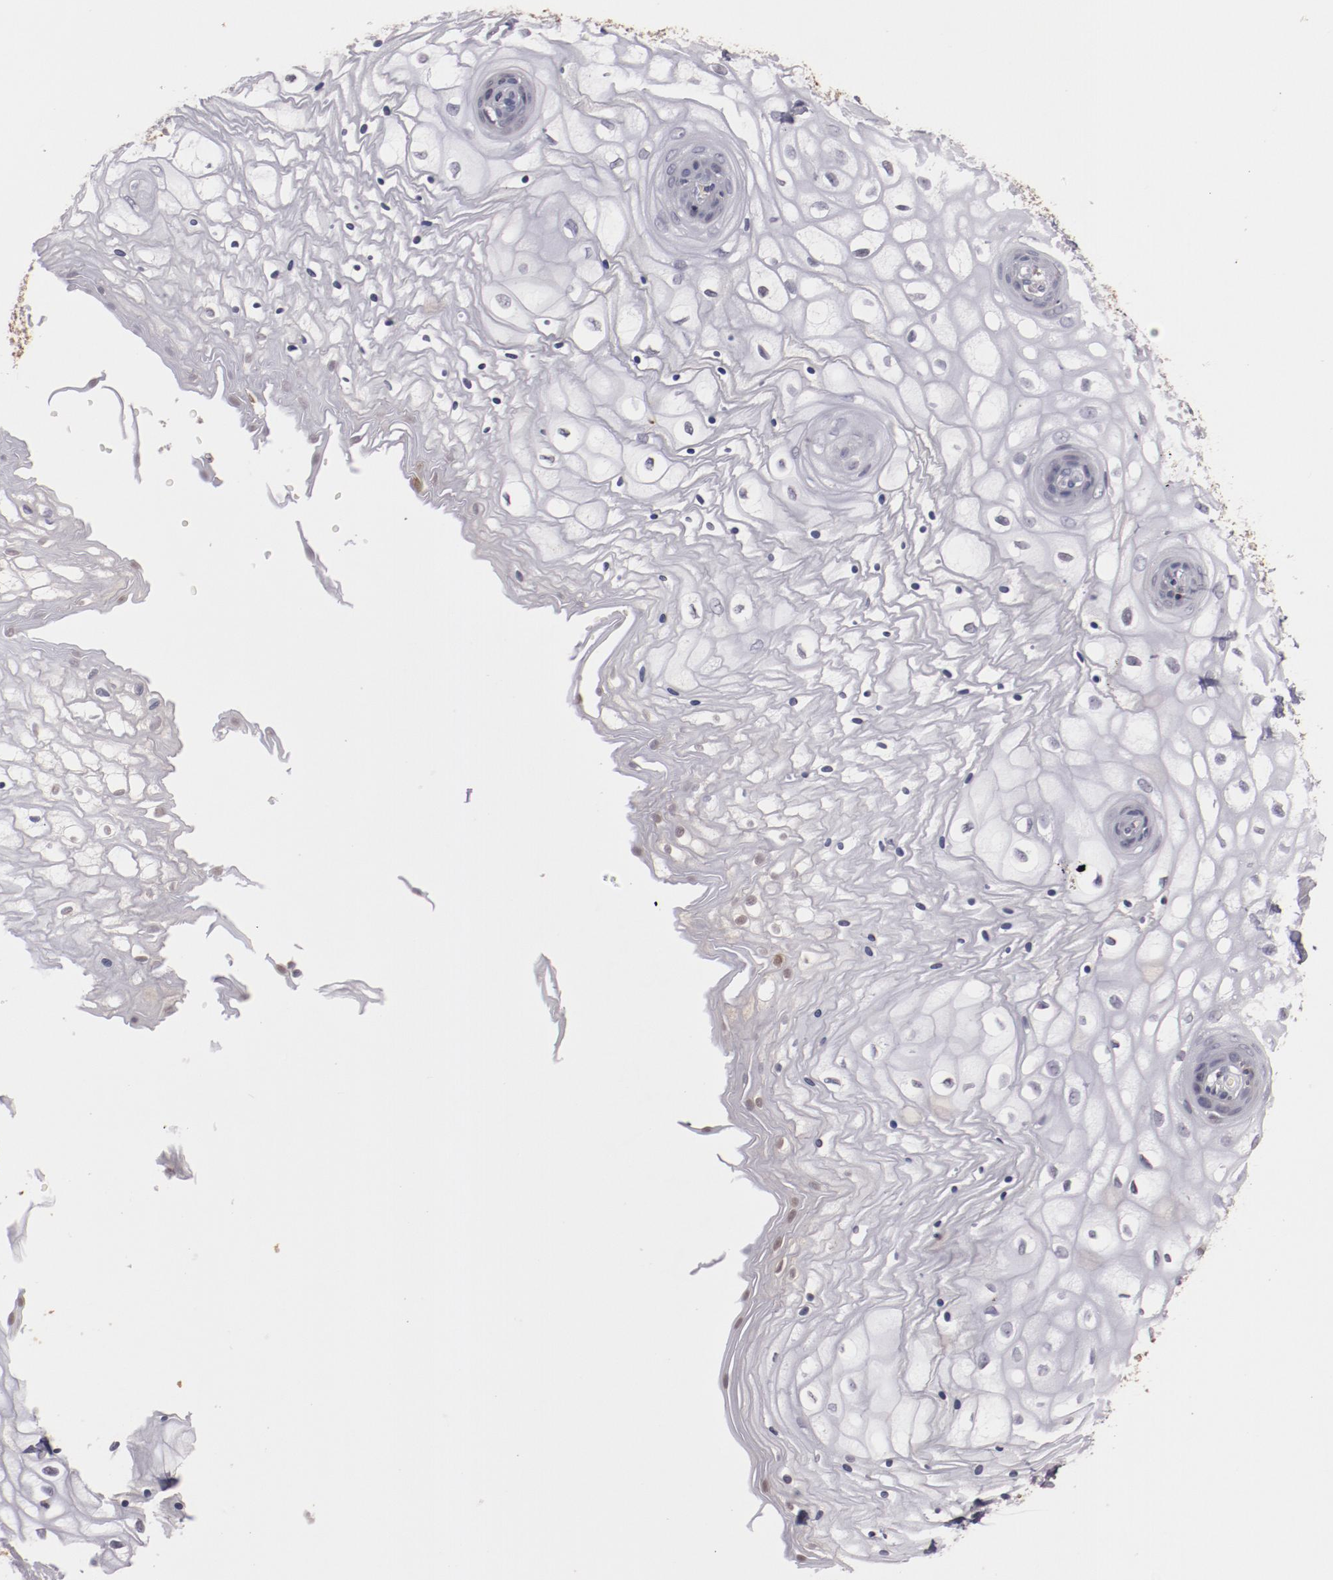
{"staining": {"intensity": "weak", "quantity": "<25%", "location": "cytoplasmic/membranous"}, "tissue": "vagina", "cell_type": "Squamous epithelial cells", "image_type": "normal", "snomed": [{"axis": "morphology", "description": "Normal tissue, NOS"}, {"axis": "topography", "description": "Vagina"}], "caption": "Immunohistochemistry (IHC) of normal vagina exhibits no staining in squamous epithelial cells.", "gene": "MBL2", "patient": {"sex": "female", "age": 34}}